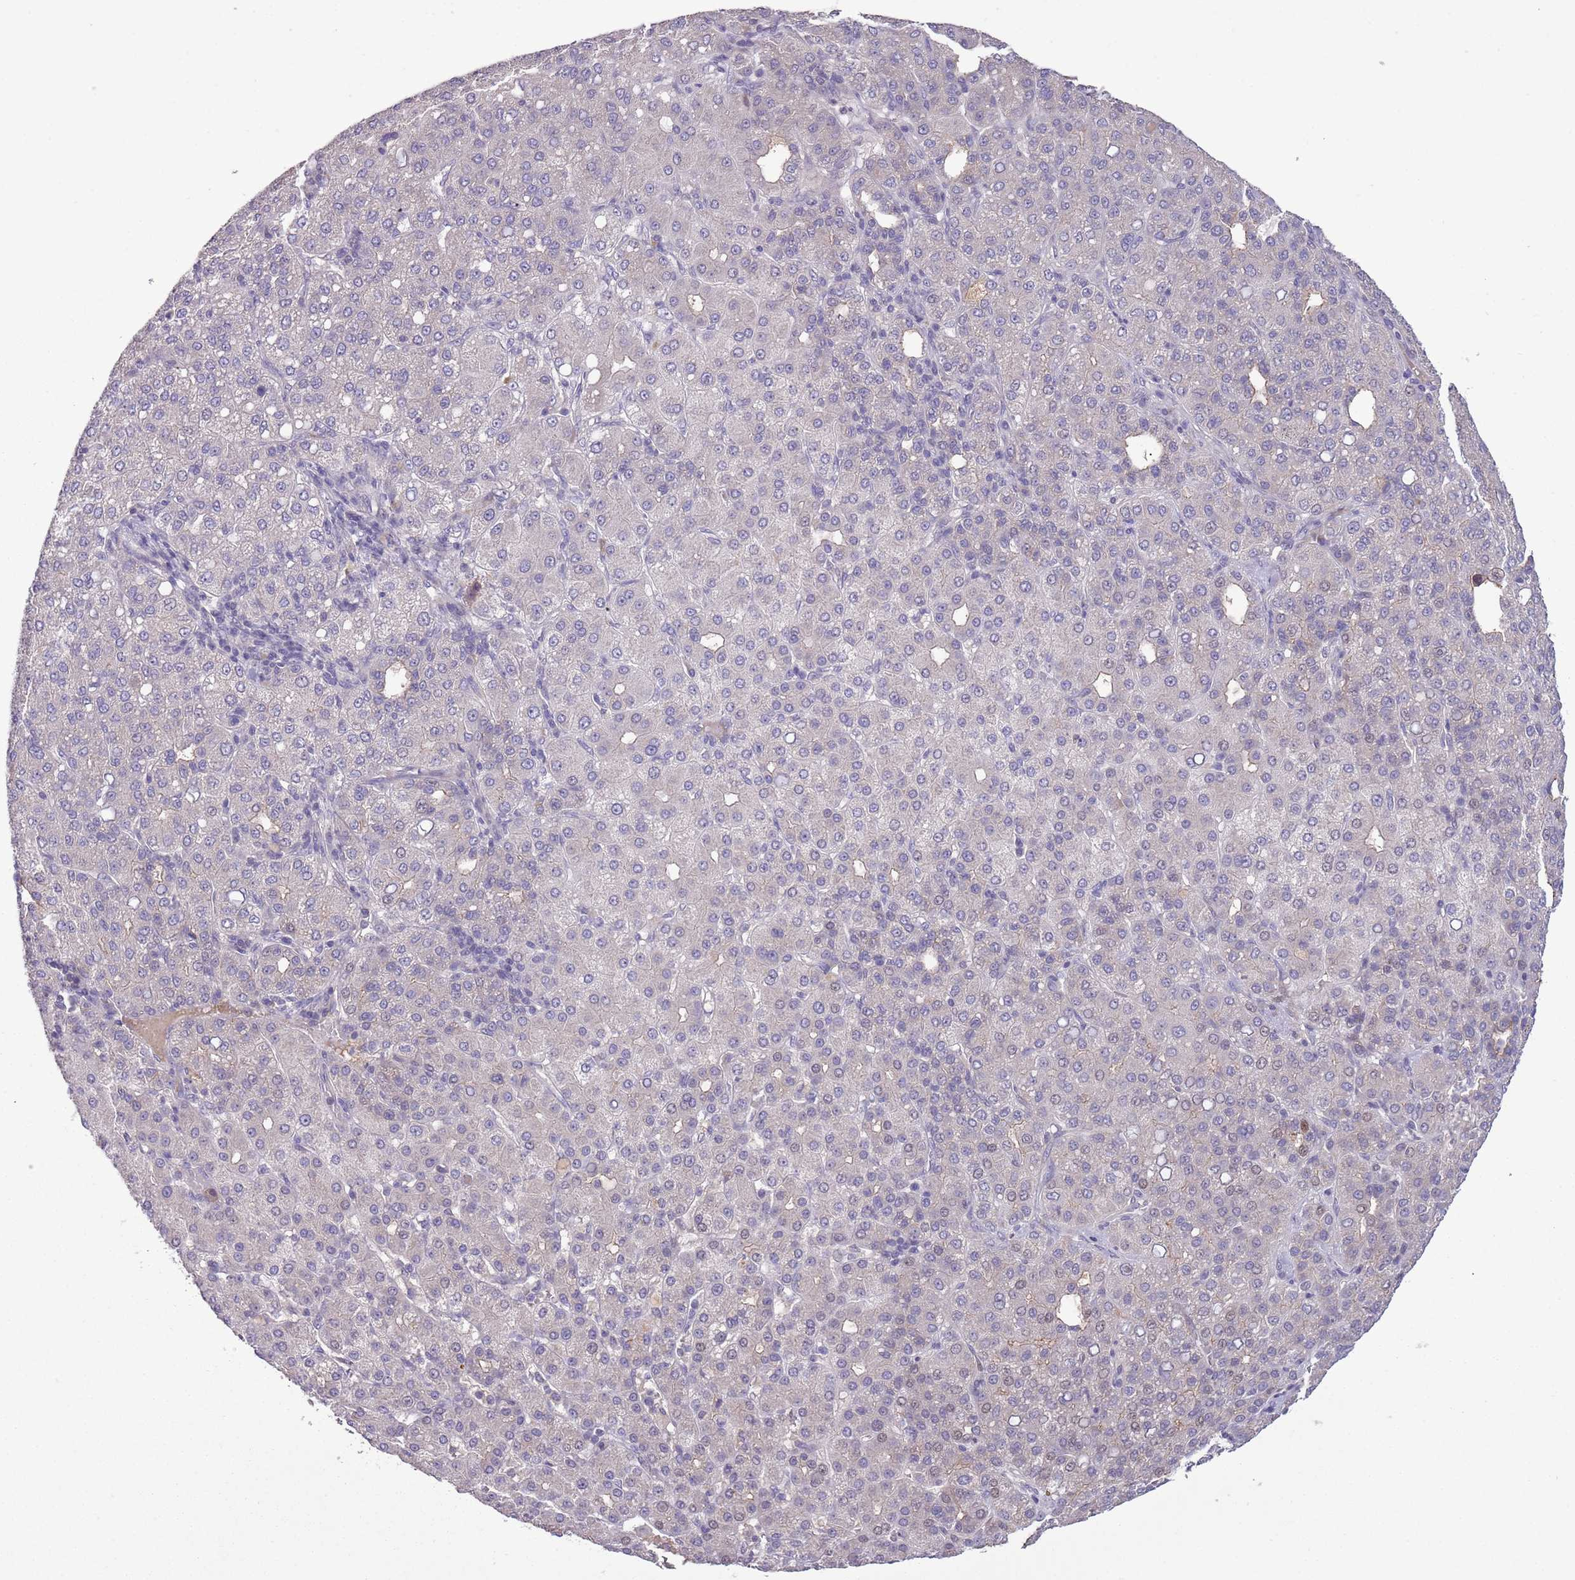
{"staining": {"intensity": "negative", "quantity": "none", "location": "none"}, "tissue": "liver cancer", "cell_type": "Tumor cells", "image_type": "cancer", "snomed": [{"axis": "morphology", "description": "Carcinoma, Hepatocellular, NOS"}, {"axis": "topography", "description": "Liver"}], "caption": "Histopathology image shows no significant protein staining in tumor cells of hepatocellular carcinoma (liver).", "gene": "SHROOM3", "patient": {"sex": "male", "age": 65}}